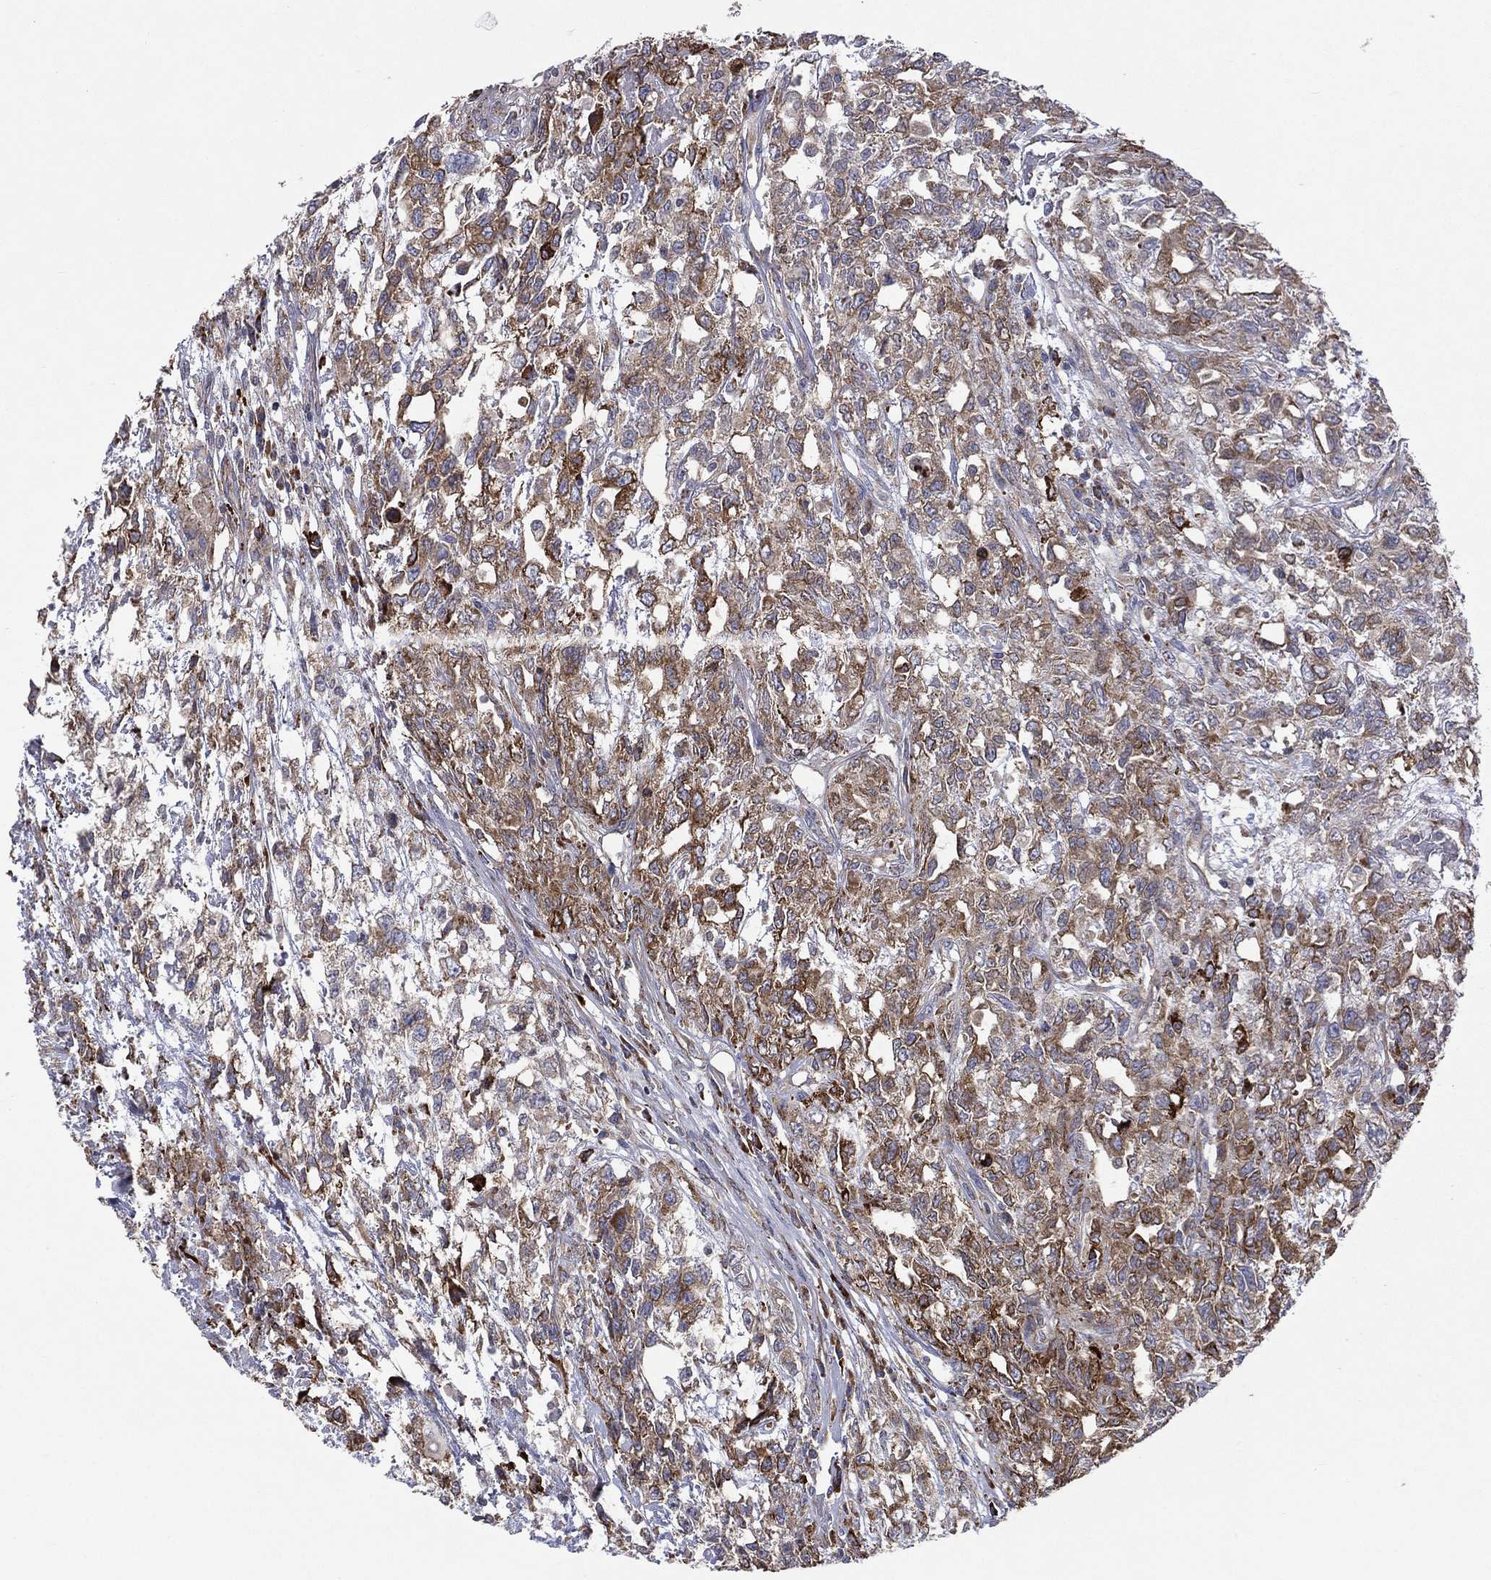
{"staining": {"intensity": "strong", "quantity": ">75%", "location": "cytoplasmic/membranous"}, "tissue": "testis cancer", "cell_type": "Tumor cells", "image_type": "cancer", "snomed": [{"axis": "morphology", "description": "Seminoma, NOS"}, {"axis": "topography", "description": "Testis"}], "caption": "Testis cancer was stained to show a protein in brown. There is high levels of strong cytoplasmic/membranous staining in about >75% of tumor cells. (DAB (3,3'-diaminobenzidine) IHC with brightfield microscopy, high magnification).", "gene": "C20orf96", "patient": {"sex": "male", "age": 52}}